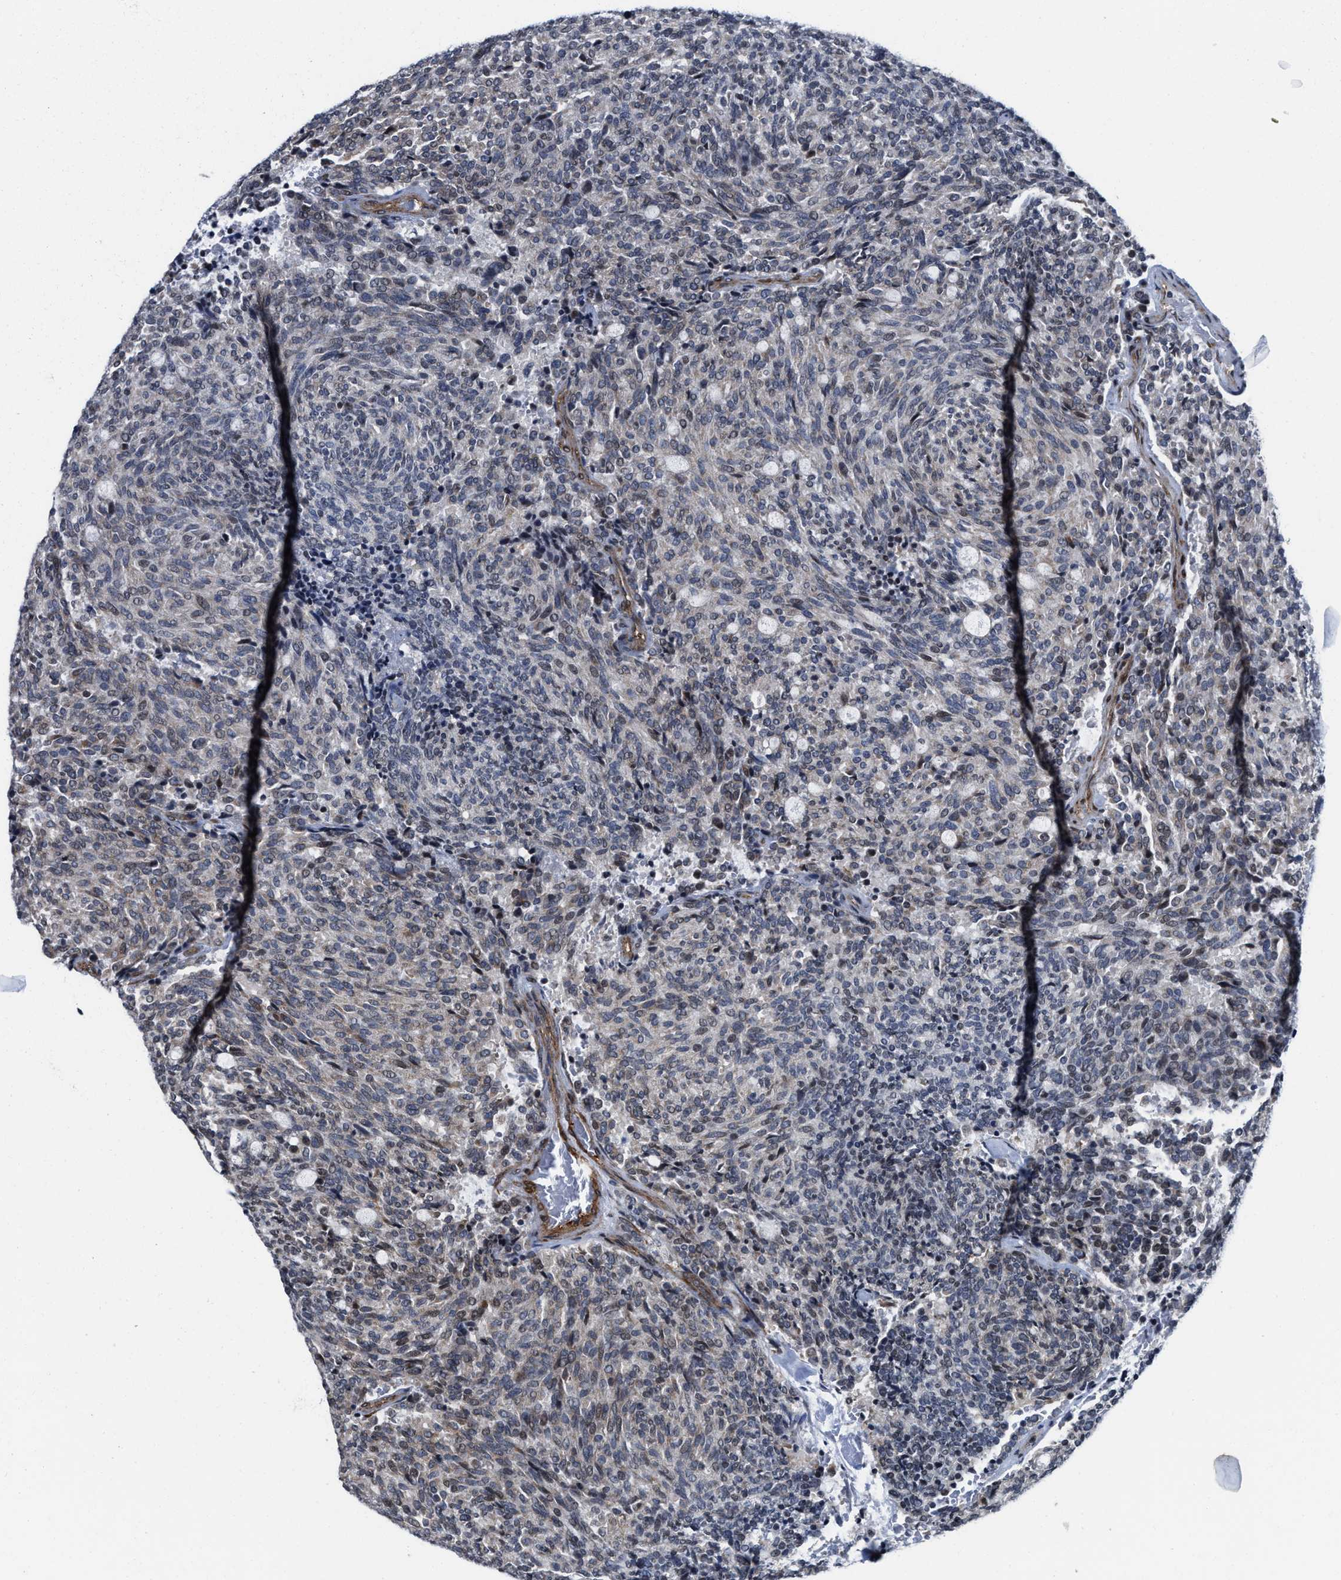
{"staining": {"intensity": "negative", "quantity": "none", "location": "none"}, "tissue": "carcinoid", "cell_type": "Tumor cells", "image_type": "cancer", "snomed": [{"axis": "morphology", "description": "Carcinoid, malignant, NOS"}, {"axis": "topography", "description": "Pancreas"}], "caption": "An image of human carcinoid is negative for staining in tumor cells.", "gene": "TGFB1I1", "patient": {"sex": "female", "age": 54}}